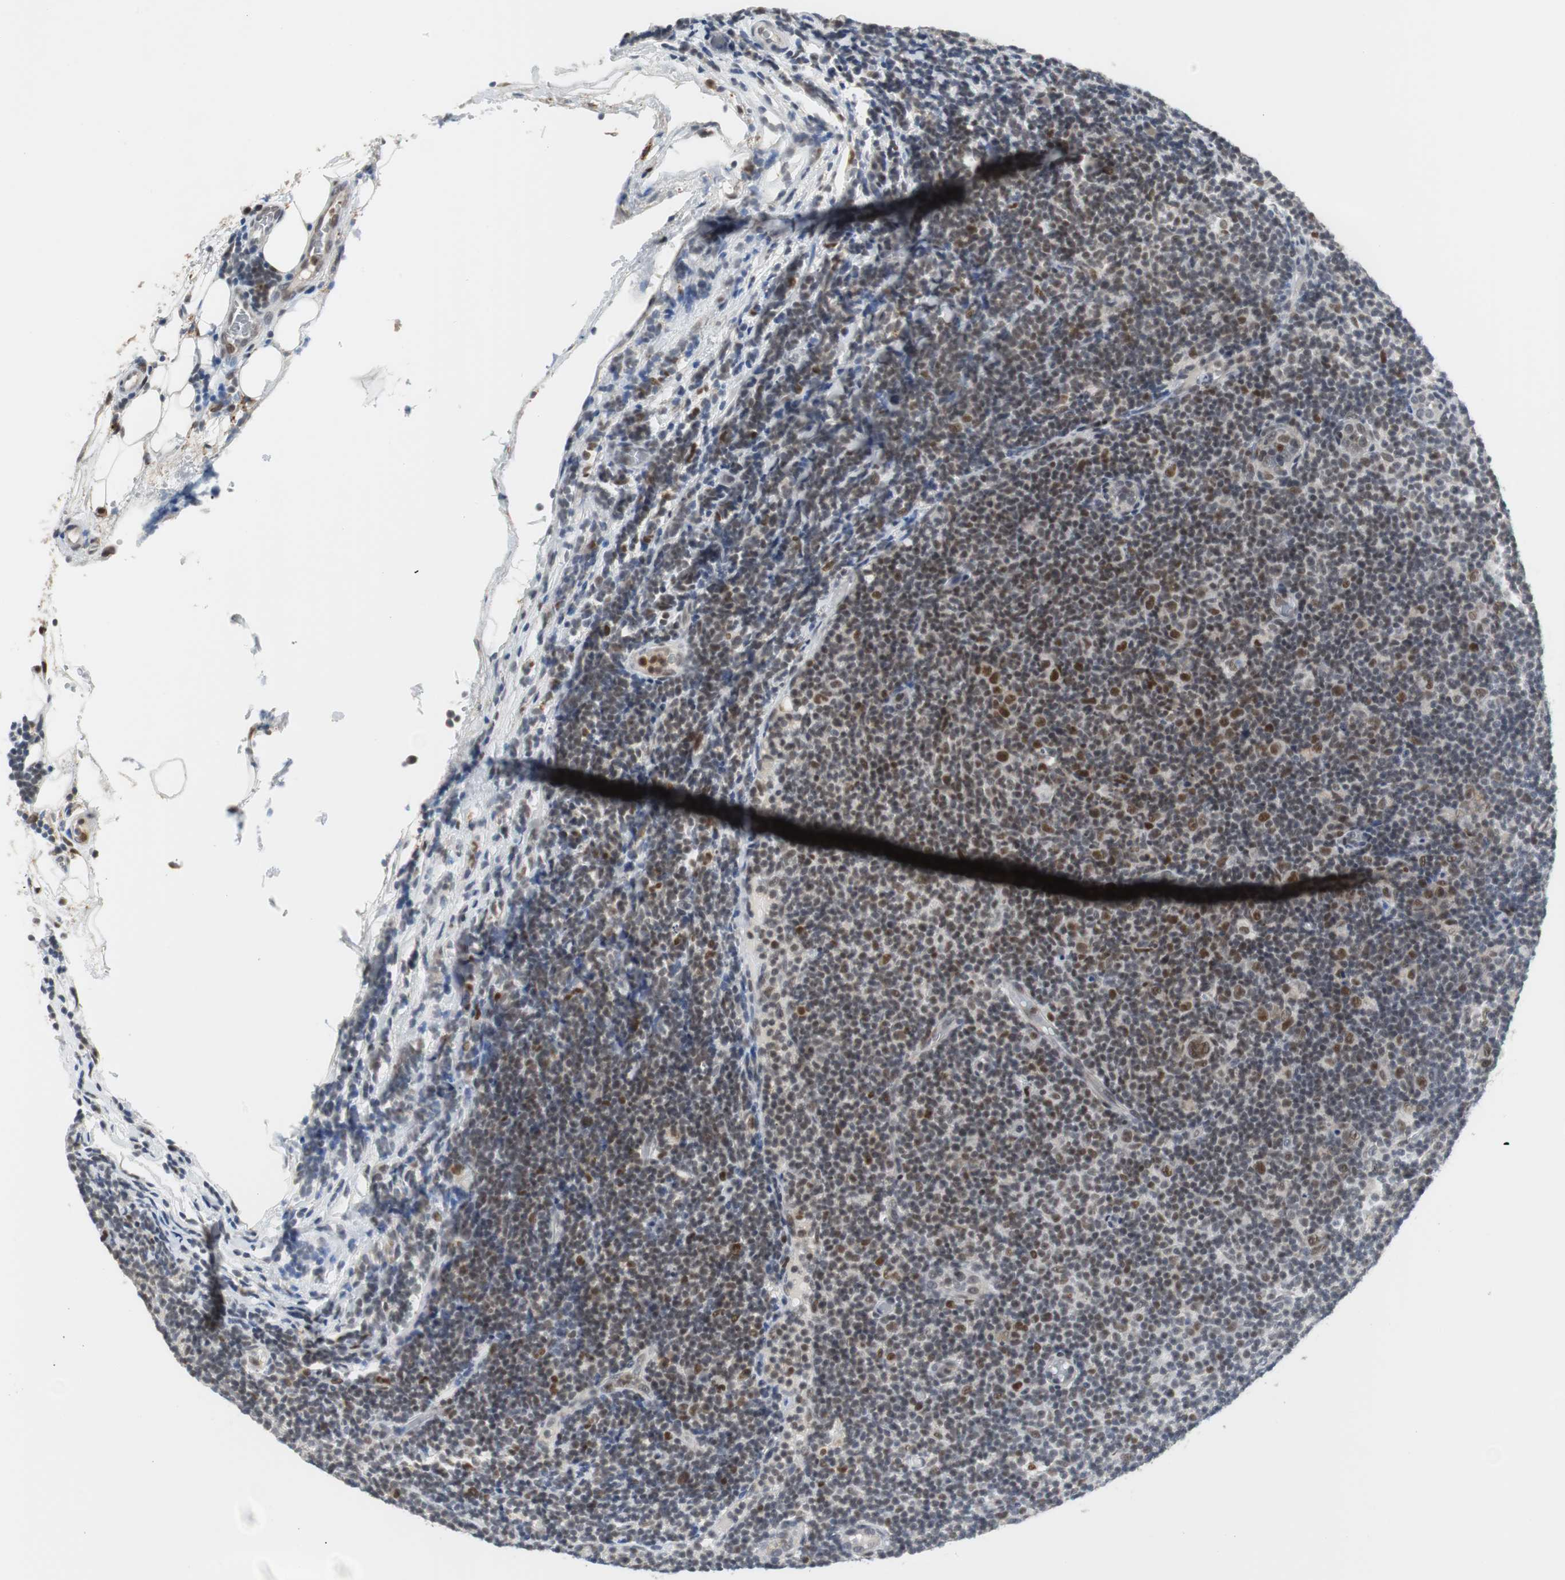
{"staining": {"intensity": "moderate", "quantity": "25%-75%", "location": "nuclear"}, "tissue": "lymphoma", "cell_type": "Tumor cells", "image_type": "cancer", "snomed": [{"axis": "morphology", "description": "Malignant lymphoma, non-Hodgkin's type, Low grade"}, {"axis": "topography", "description": "Lymph node"}], "caption": "Immunohistochemical staining of low-grade malignant lymphoma, non-Hodgkin's type displays medium levels of moderate nuclear staining in approximately 25%-75% of tumor cells.", "gene": "SIRT1", "patient": {"sex": "male", "age": 83}}